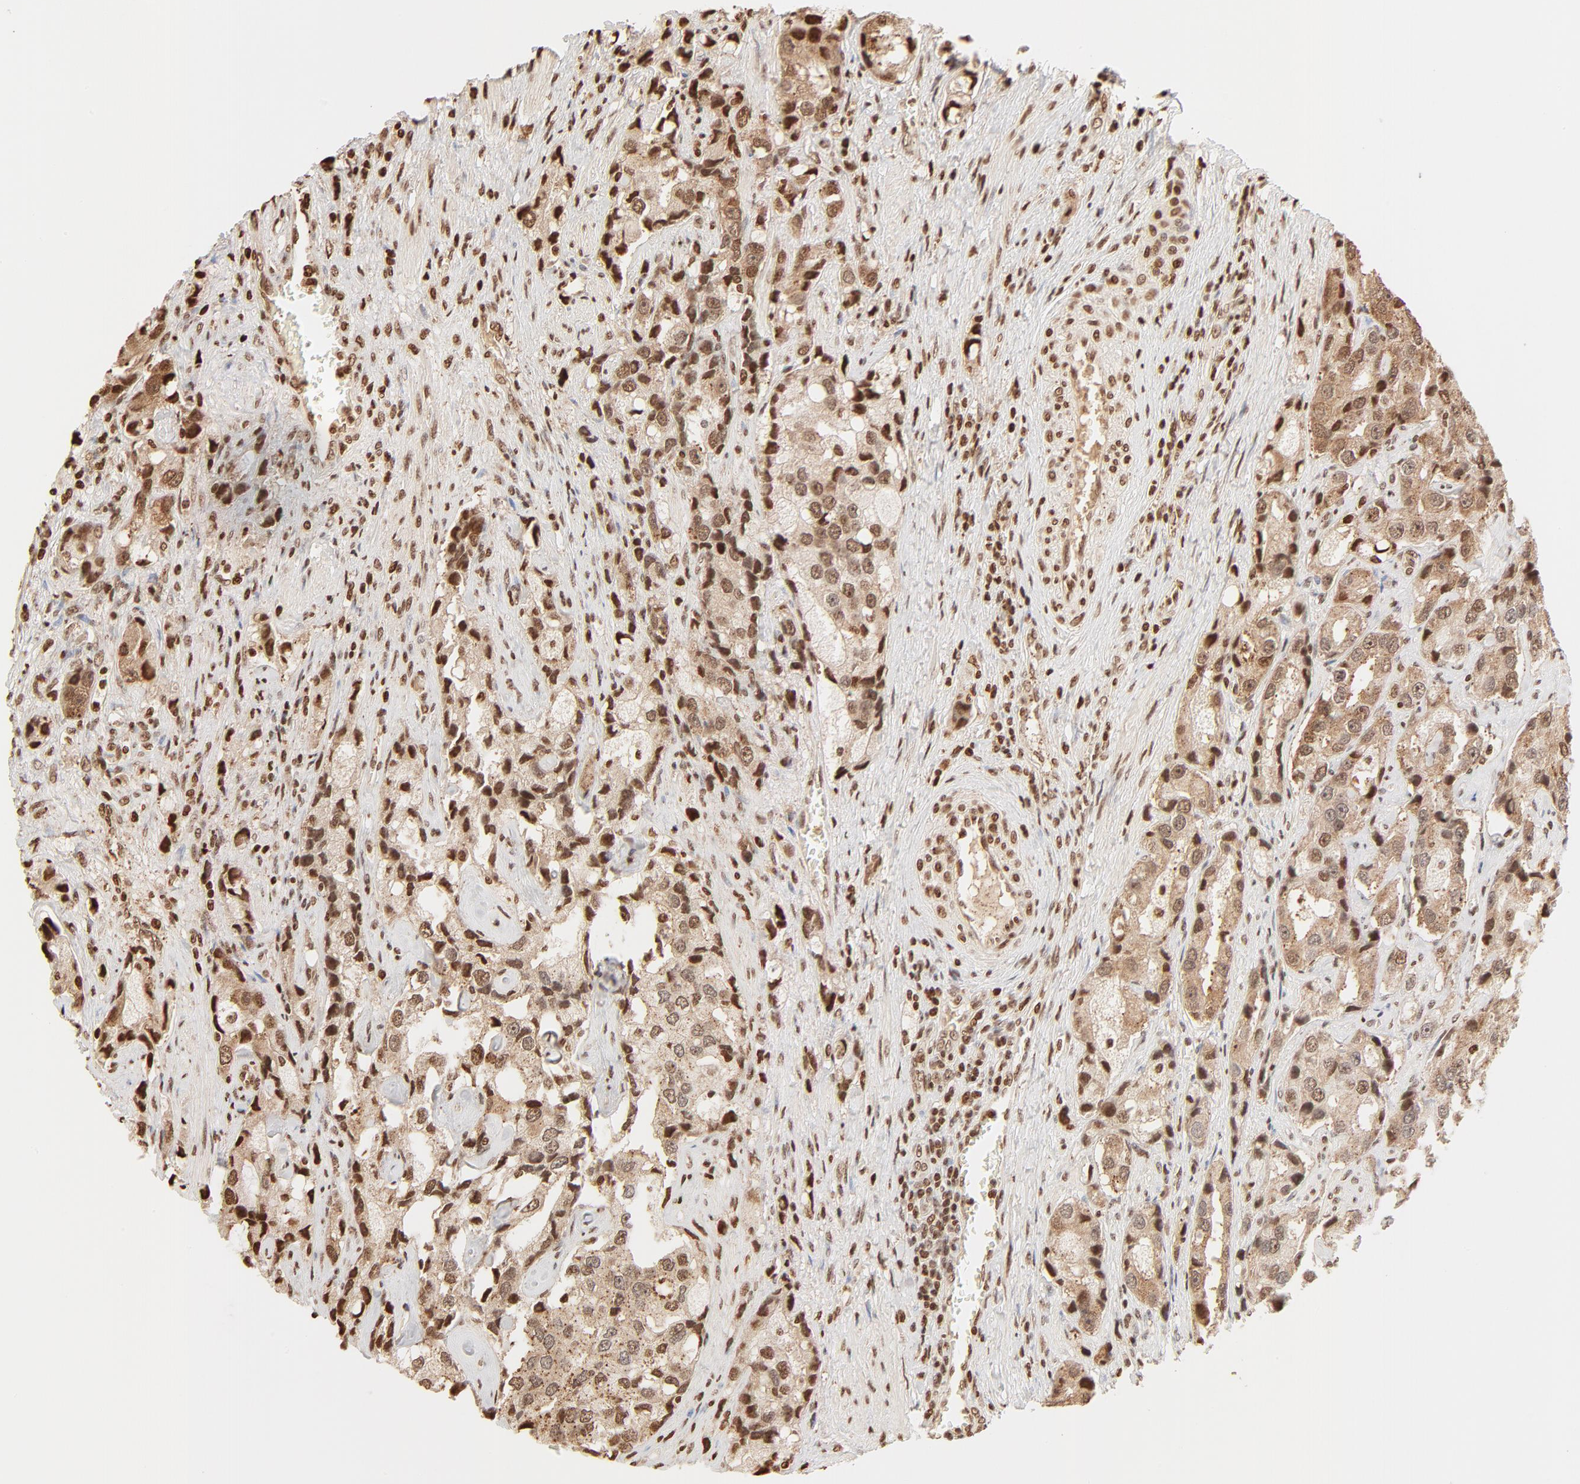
{"staining": {"intensity": "strong", "quantity": ">75%", "location": "cytoplasmic/membranous"}, "tissue": "prostate cancer", "cell_type": "Tumor cells", "image_type": "cancer", "snomed": [{"axis": "morphology", "description": "Adenocarcinoma, High grade"}, {"axis": "topography", "description": "Prostate"}], "caption": "This is an image of immunohistochemistry (IHC) staining of adenocarcinoma (high-grade) (prostate), which shows strong staining in the cytoplasmic/membranous of tumor cells.", "gene": "FAM50A", "patient": {"sex": "male", "age": 63}}